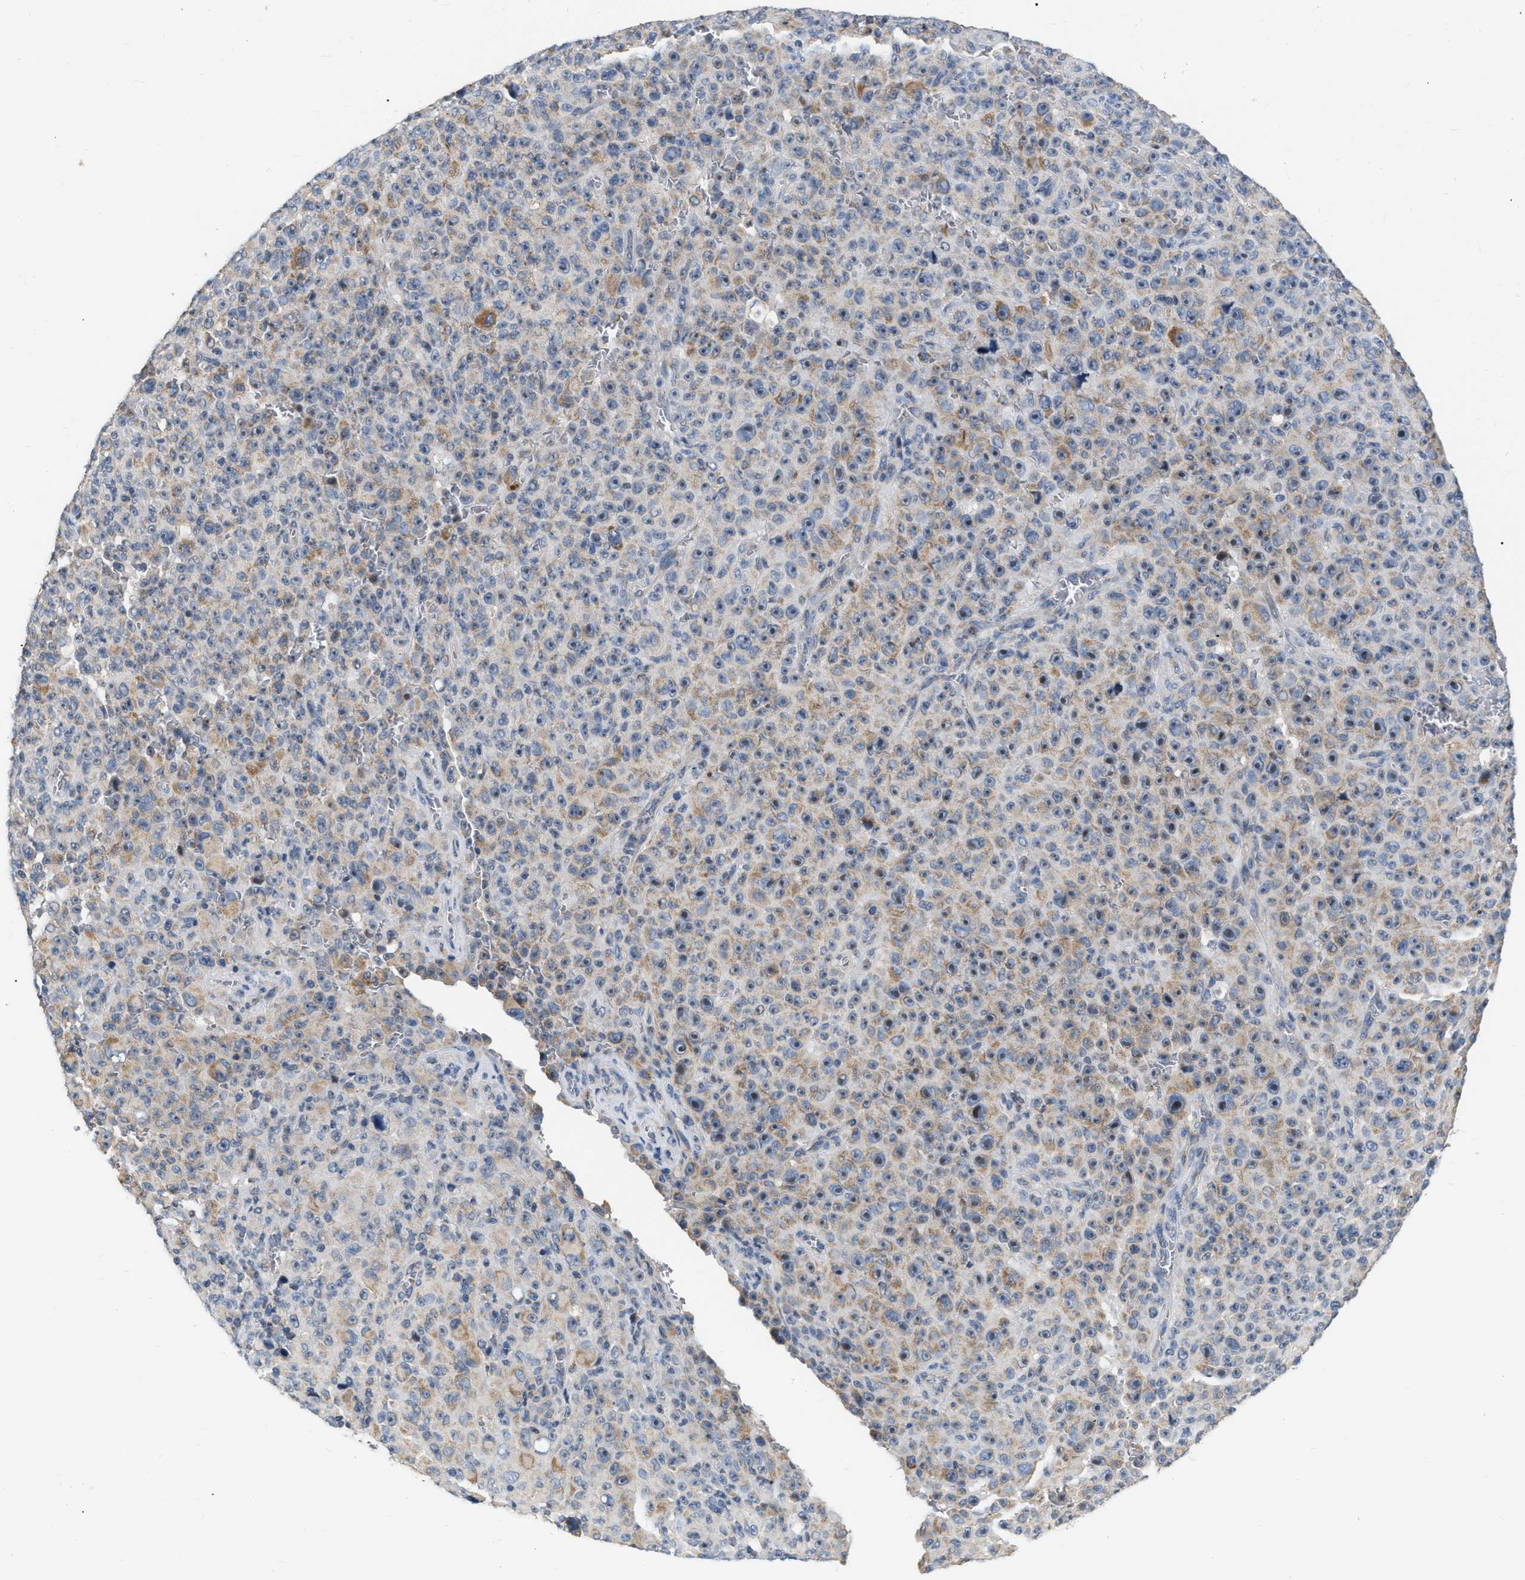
{"staining": {"intensity": "weak", "quantity": "25%-75%", "location": "cytoplasmic/membranous"}, "tissue": "melanoma", "cell_type": "Tumor cells", "image_type": "cancer", "snomed": [{"axis": "morphology", "description": "Malignant melanoma, NOS"}, {"axis": "topography", "description": "Skin"}], "caption": "Immunohistochemical staining of malignant melanoma reveals low levels of weak cytoplasmic/membranous staining in approximately 25%-75% of tumor cells.", "gene": "DDX56", "patient": {"sex": "female", "age": 82}}